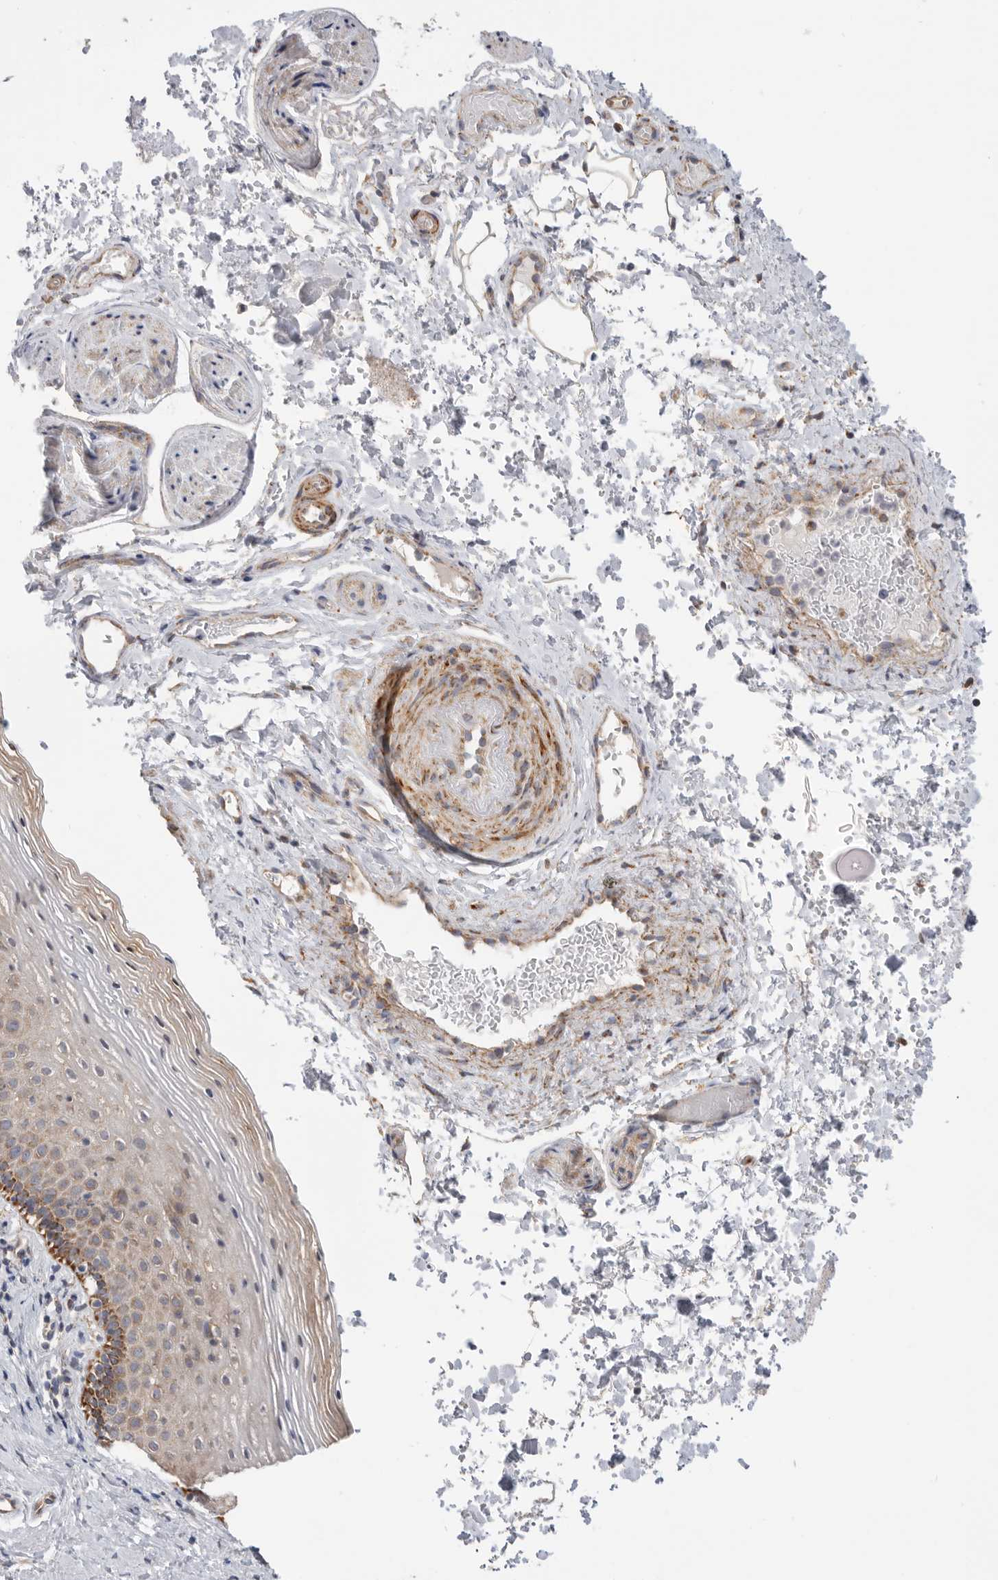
{"staining": {"intensity": "strong", "quantity": "25%-75%", "location": "cytoplasmic/membranous"}, "tissue": "vagina", "cell_type": "Squamous epithelial cells", "image_type": "normal", "snomed": [{"axis": "morphology", "description": "Normal tissue, NOS"}, {"axis": "topography", "description": "Vagina"}], "caption": "Human vagina stained for a protein (brown) displays strong cytoplasmic/membranous positive positivity in approximately 25%-75% of squamous epithelial cells.", "gene": "MTFR1L", "patient": {"sex": "female", "age": 32}}